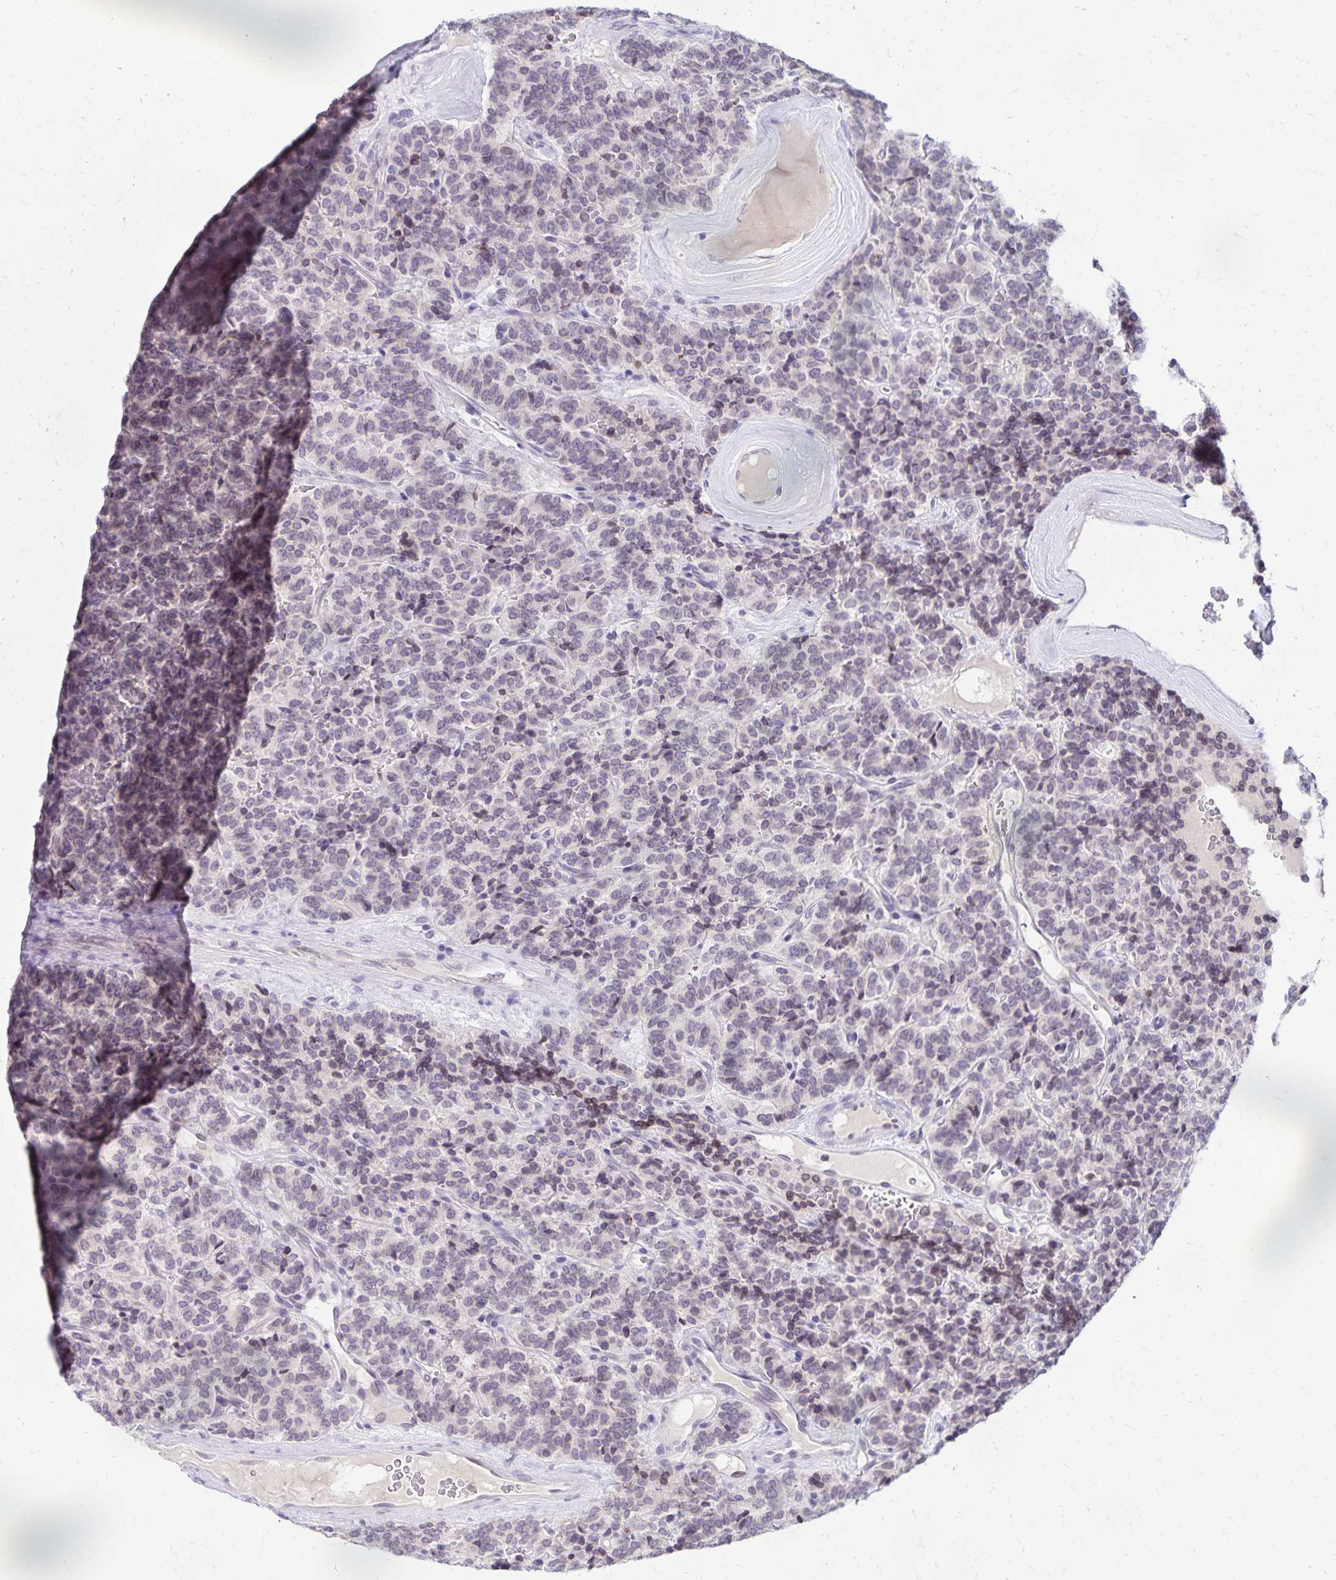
{"staining": {"intensity": "negative", "quantity": "none", "location": "none"}, "tissue": "carcinoid", "cell_type": "Tumor cells", "image_type": "cancer", "snomed": [{"axis": "morphology", "description": "Carcinoid, malignant, NOS"}, {"axis": "topography", "description": "Pancreas"}], "caption": "DAB immunohistochemical staining of carcinoid reveals no significant positivity in tumor cells.", "gene": "FAM166C", "patient": {"sex": "male", "age": 36}}